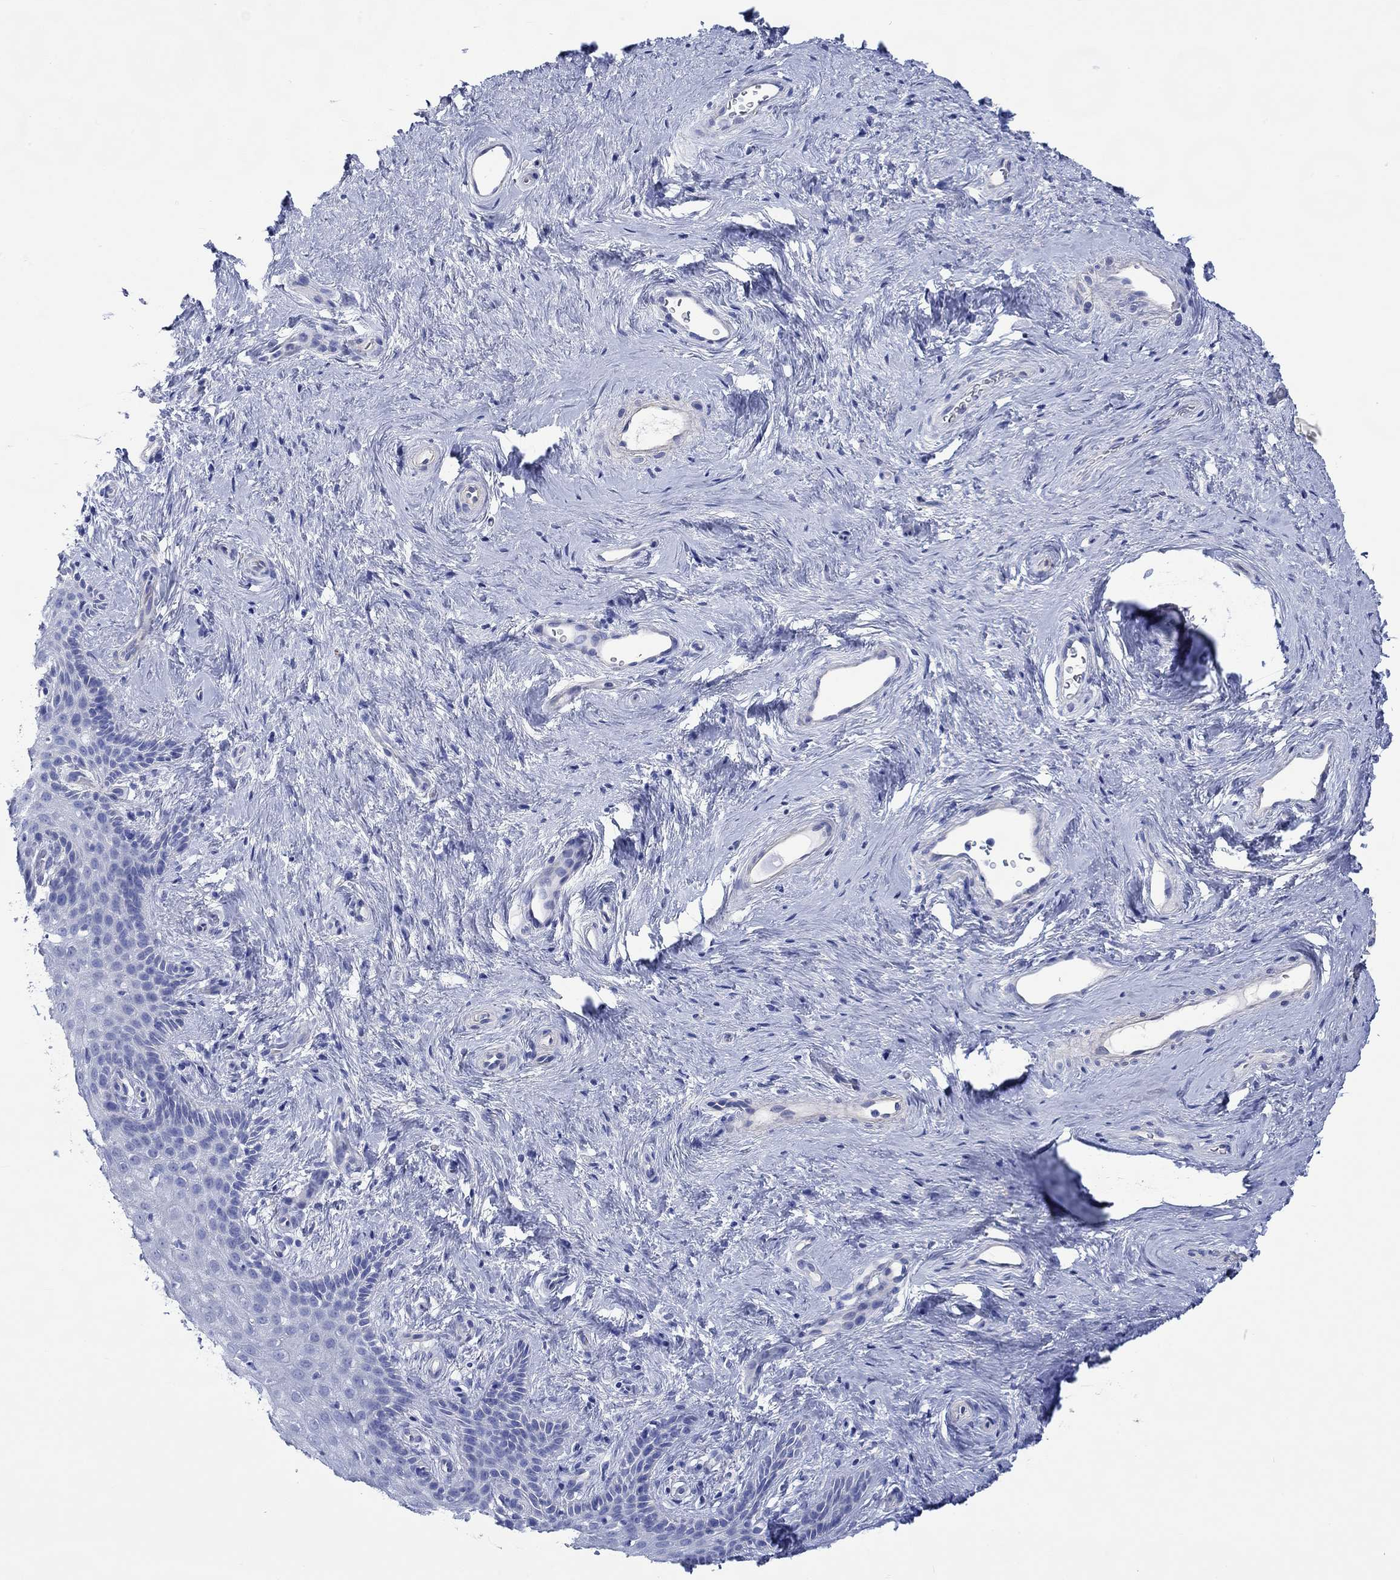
{"staining": {"intensity": "negative", "quantity": "none", "location": "none"}, "tissue": "vagina", "cell_type": "Squamous epithelial cells", "image_type": "normal", "snomed": [{"axis": "morphology", "description": "Normal tissue, NOS"}, {"axis": "topography", "description": "Vagina"}], "caption": "Vagina stained for a protein using immunohistochemistry (IHC) shows no positivity squamous epithelial cells.", "gene": "CPLX1", "patient": {"sex": "female", "age": 45}}